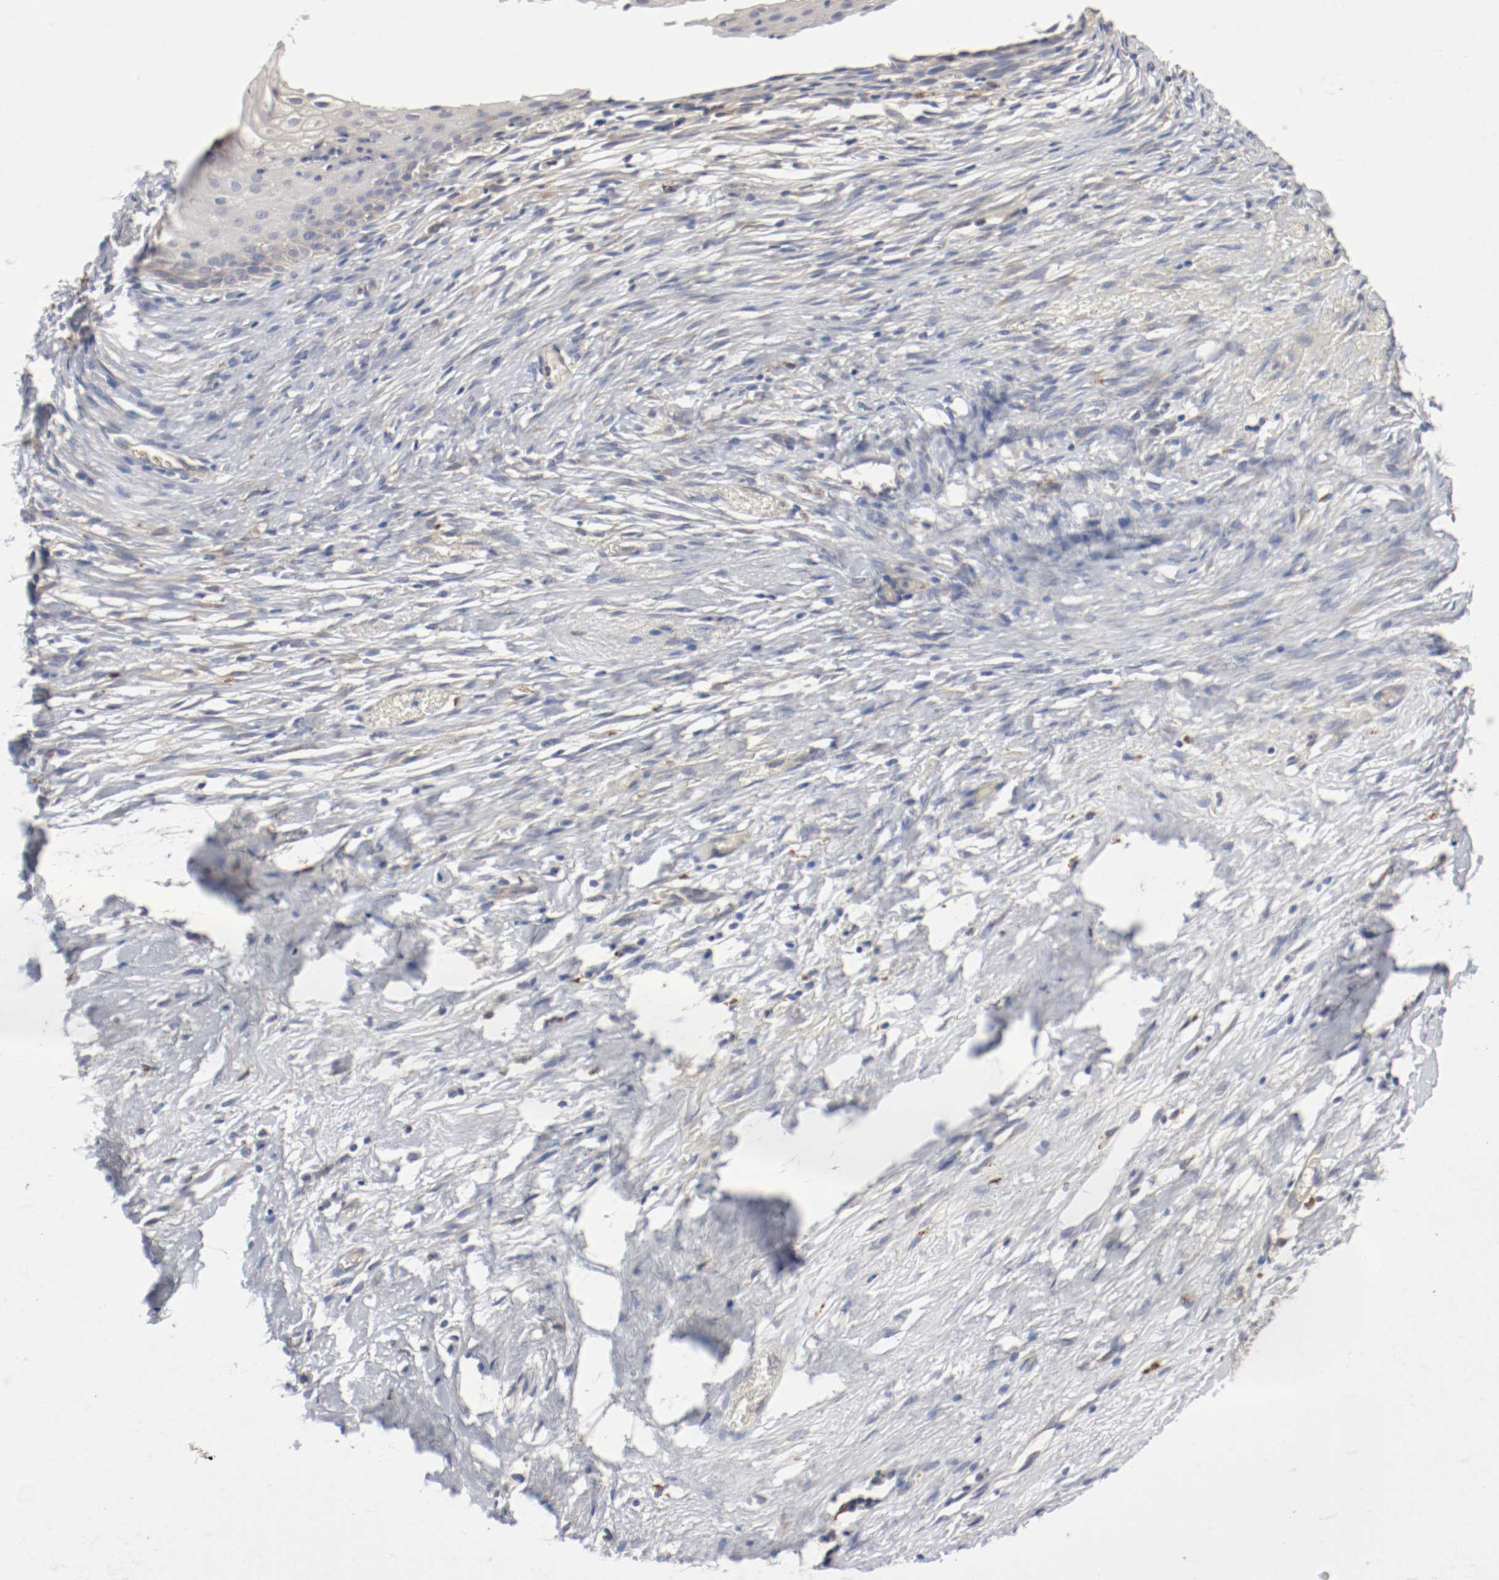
{"staining": {"intensity": "weak", "quantity": "<25%", "location": "cytoplasmic/membranous"}, "tissue": "cervical cancer", "cell_type": "Tumor cells", "image_type": "cancer", "snomed": [{"axis": "morphology", "description": "Normal tissue, NOS"}, {"axis": "morphology", "description": "Squamous cell carcinoma, NOS"}, {"axis": "topography", "description": "Cervix"}], "caption": "DAB immunohistochemical staining of cervical cancer demonstrates no significant expression in tumor cells.", "gene": "REN", "patient": {"sex": "female", "age": 67}}